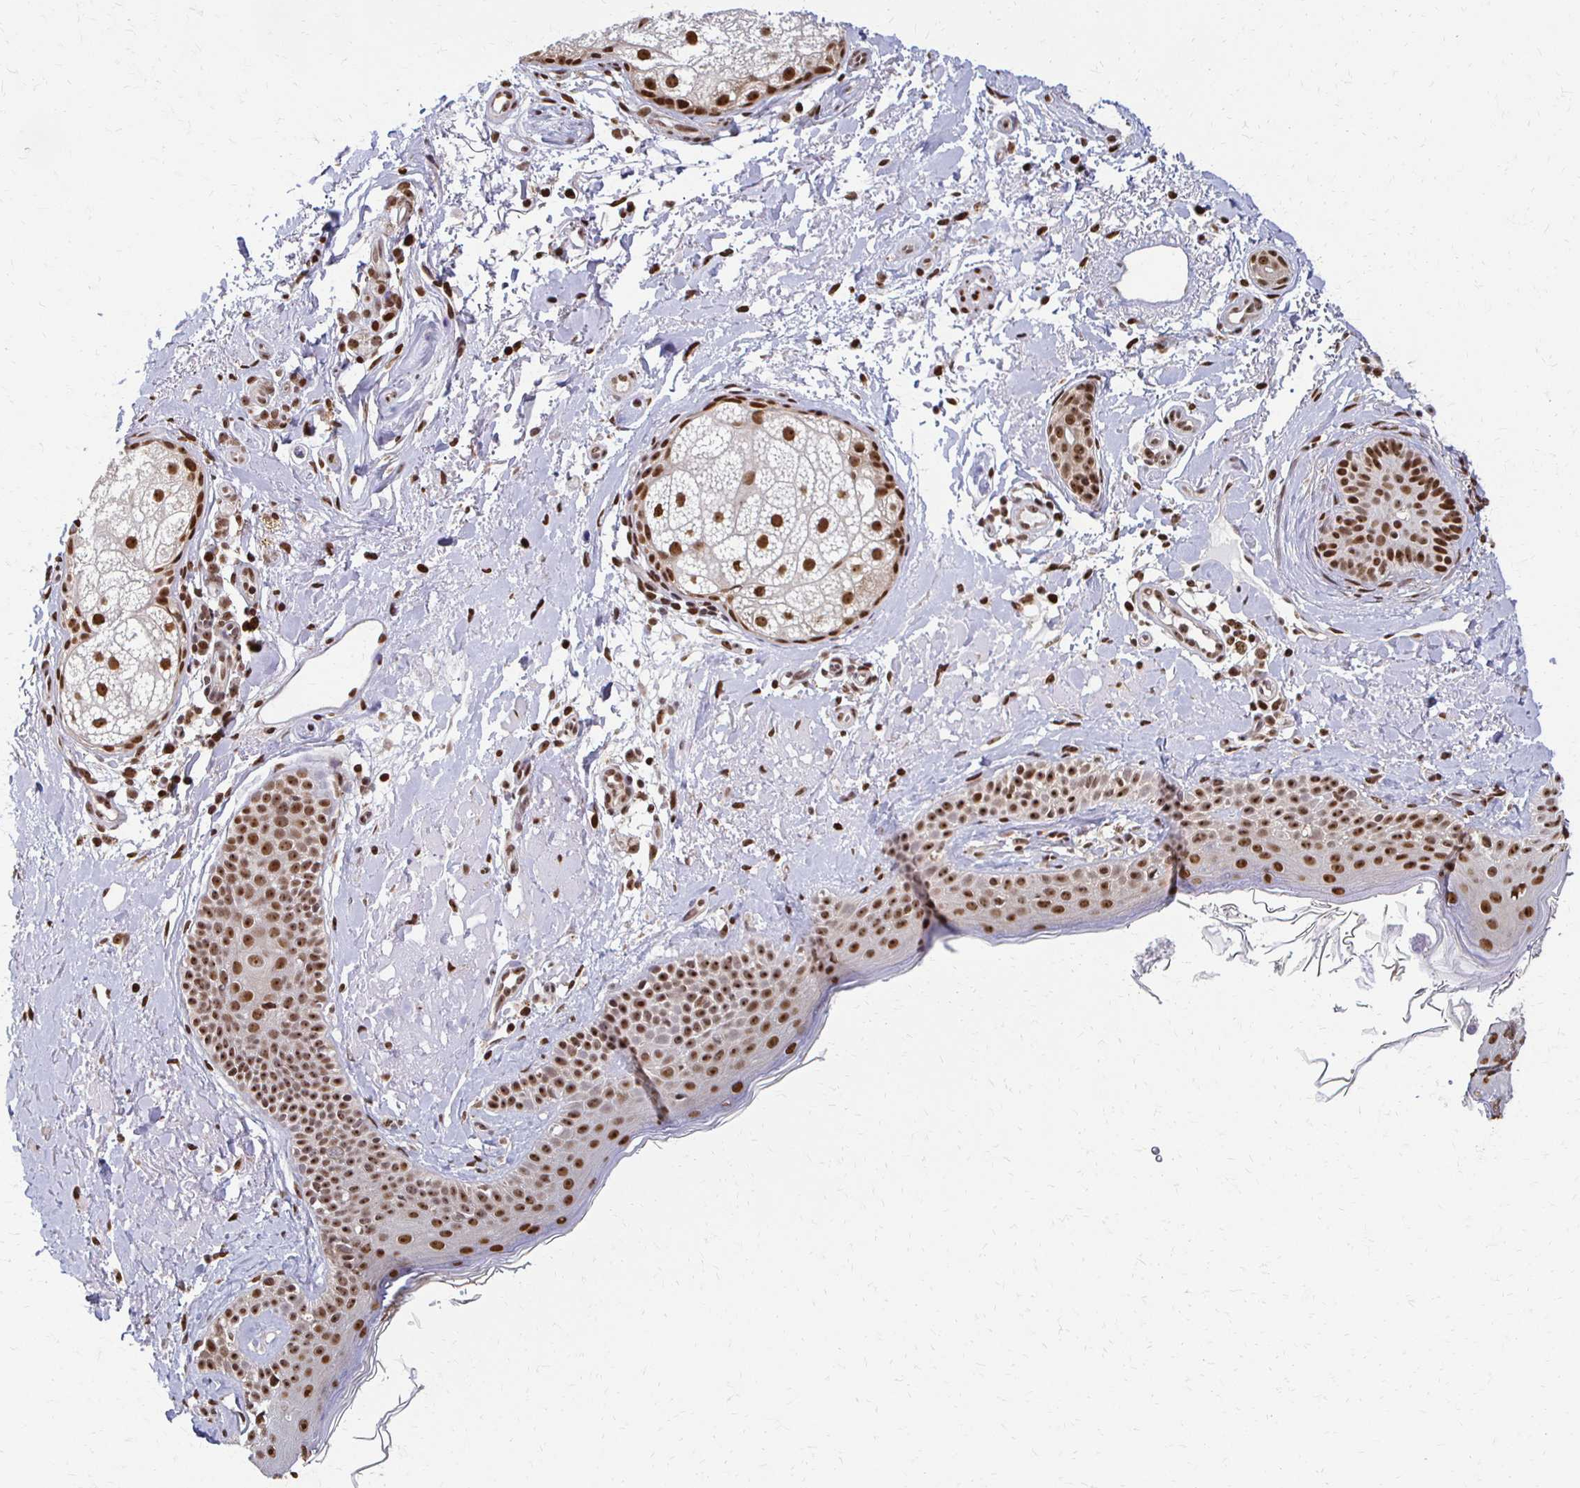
{"staining": {"intensity": "strong", "quantity": ">75%", "location": "nuclear"}, "tissue": "skin", "cell_type": "Fibroblasts", "image_type": "normal", "snomed": [{"axis": "morphology", "description": "Normal tissue, NOS"}, {"axis": "topography", "description": "Skin"}], "caption": "Immunohistochemical staining of benign human skin reveals high levels of strong nuclear expression in about >75% of fibroblasts. The staining is performed using DAB (3,3'-diaminobenzidine) brown chromogen to label protein expression. The nuclei are counter-stained blue using hematoxylin.", "gene": "HOXA9", "patient": {"sex": "male", "age": 73}}